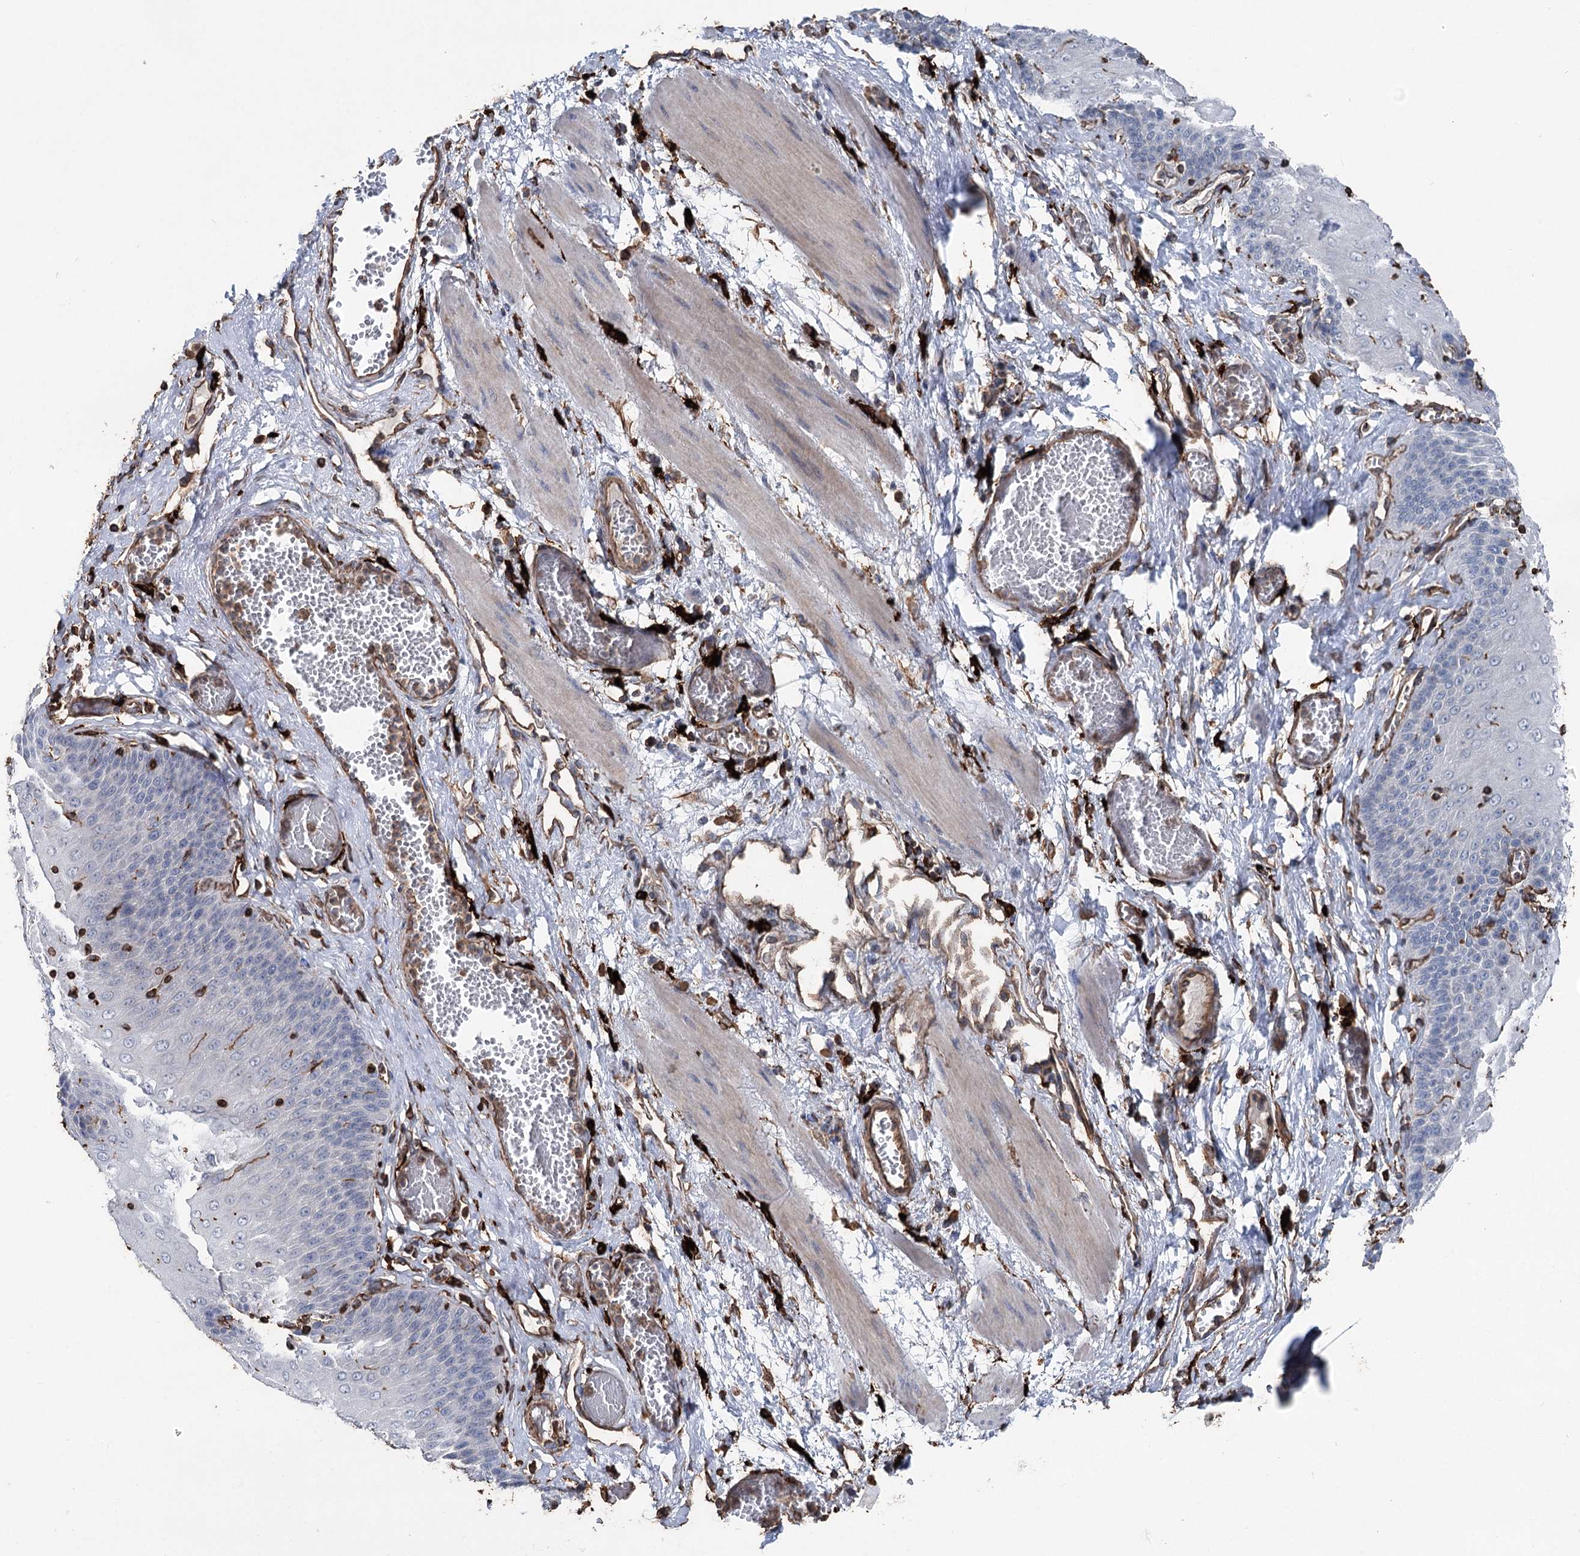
{"staining": {"intensity": "negative", "quantity": "none", "location": "none"}, "tissue": "esophagus", "cell_type": "Squamous epithelial cells", "image_type": "normal", "snomed": [{"axis": "morphology", "description": "Normal tissue, NOS"}, {"axis": "topography", "description": "Esophagus"}], "caption": "The histopathology image displays no significant positivity in squamous epithelial cells of esophagus. The staining was performed using DAB (3,3'-diaminobenzidine) to visualize the protein expression in brown, while the nuclei were stained in blue with hematoxylin (Magnification: 20x).", "gene": "CLEC4M", "patient": {"sex": "male", "age": 60}}